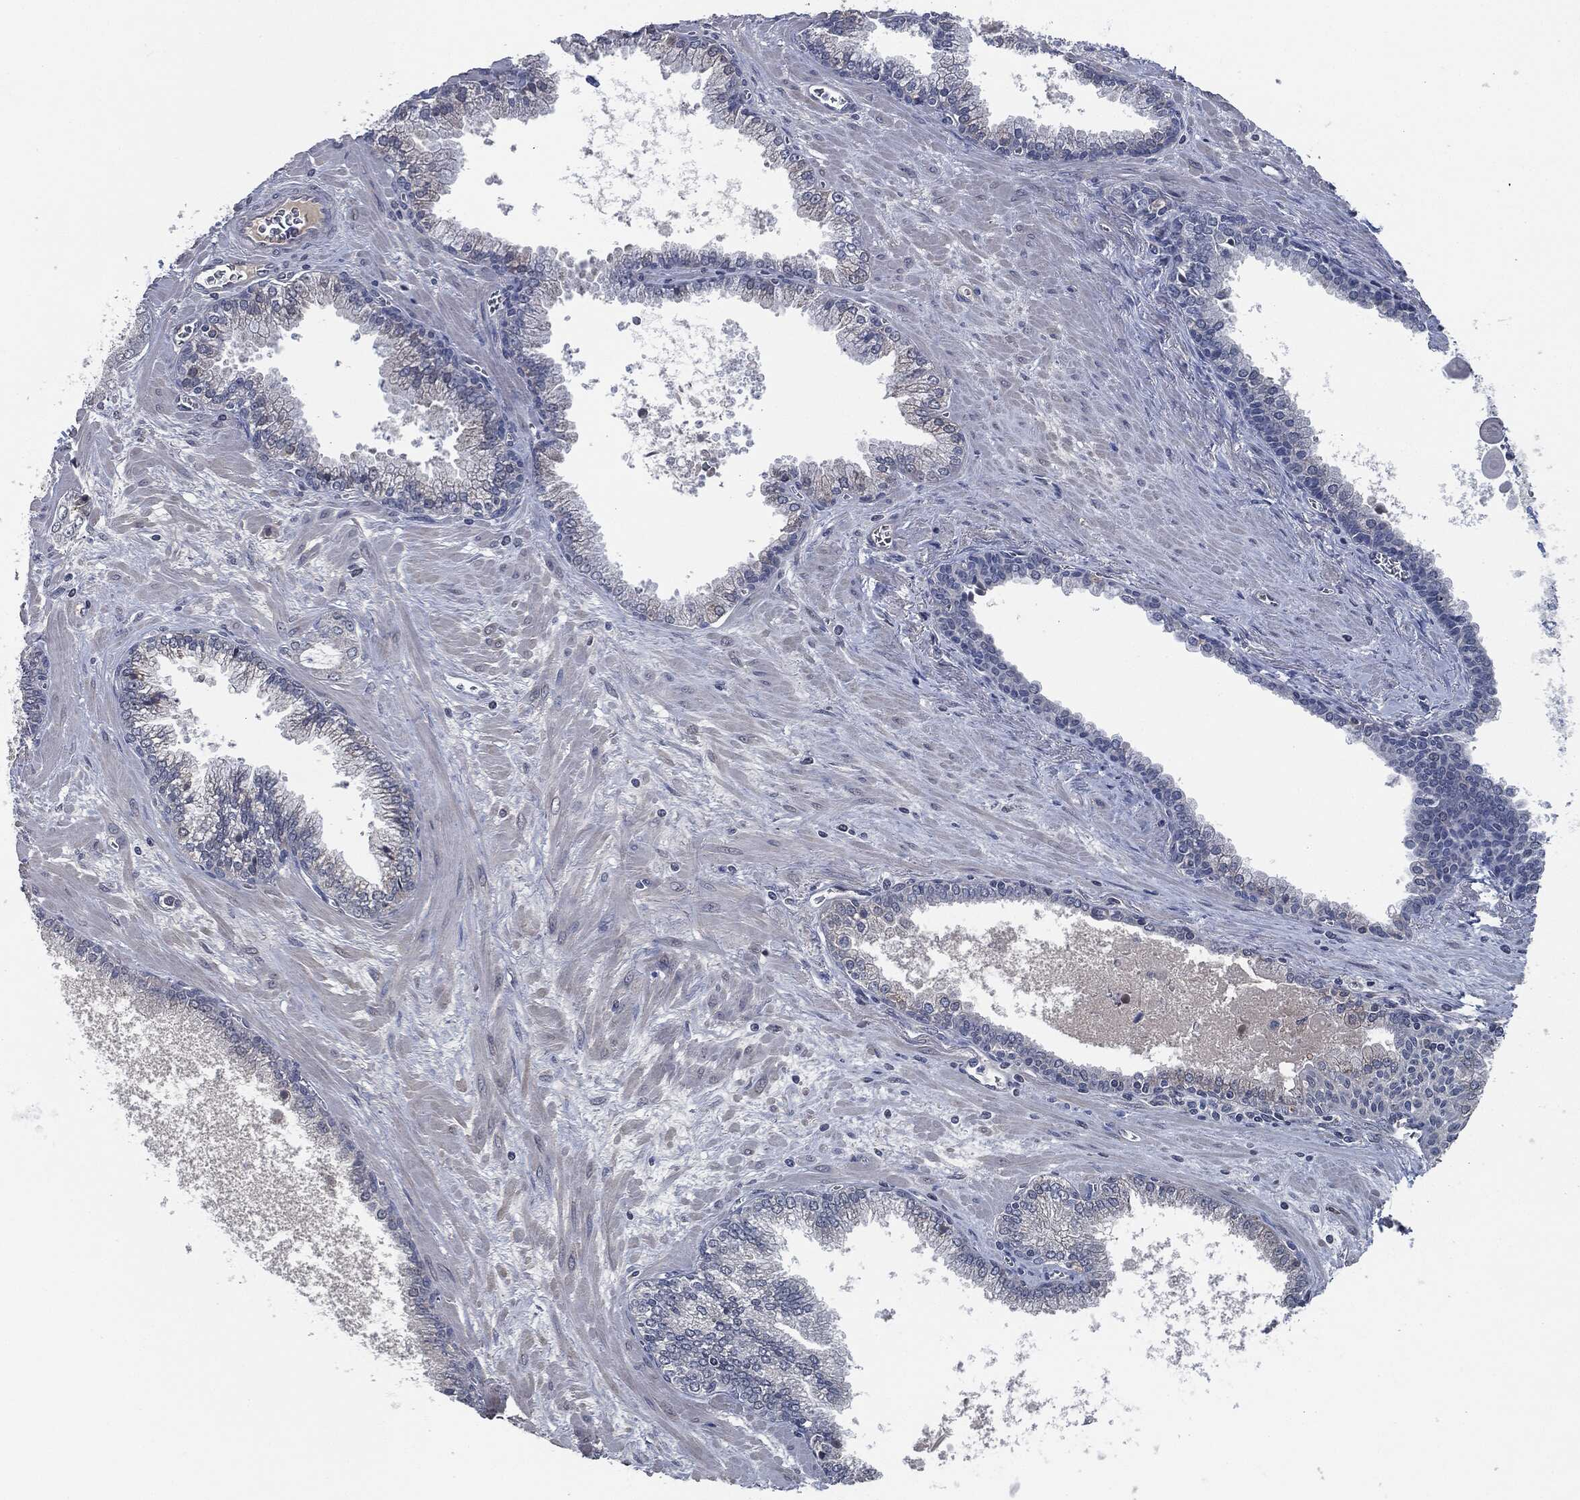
{"staining": {"intensity": "negative", "quantity": "none", "location": "none"}, "tissue": "prostate cancer", "cell_type": "Tumor cells", "image_type": "cancer", "snomed": [{"axis": "morphology", "description": "Adenocarcinoma, NOS"}, {"axis": "topography", "description": "Prostate"}], "caption": "High magnification brightfield microscopy of prostate adenocarcinoma stained with DAB (brown) and counterstained with hematoxylin (blue): tumor cells show no significant expression. (Immunohistochemistry (ihc), brightfield microscopy, high magnification).", "gene": "IL2RG", "patient": {"sex": "male", "age": 56}}